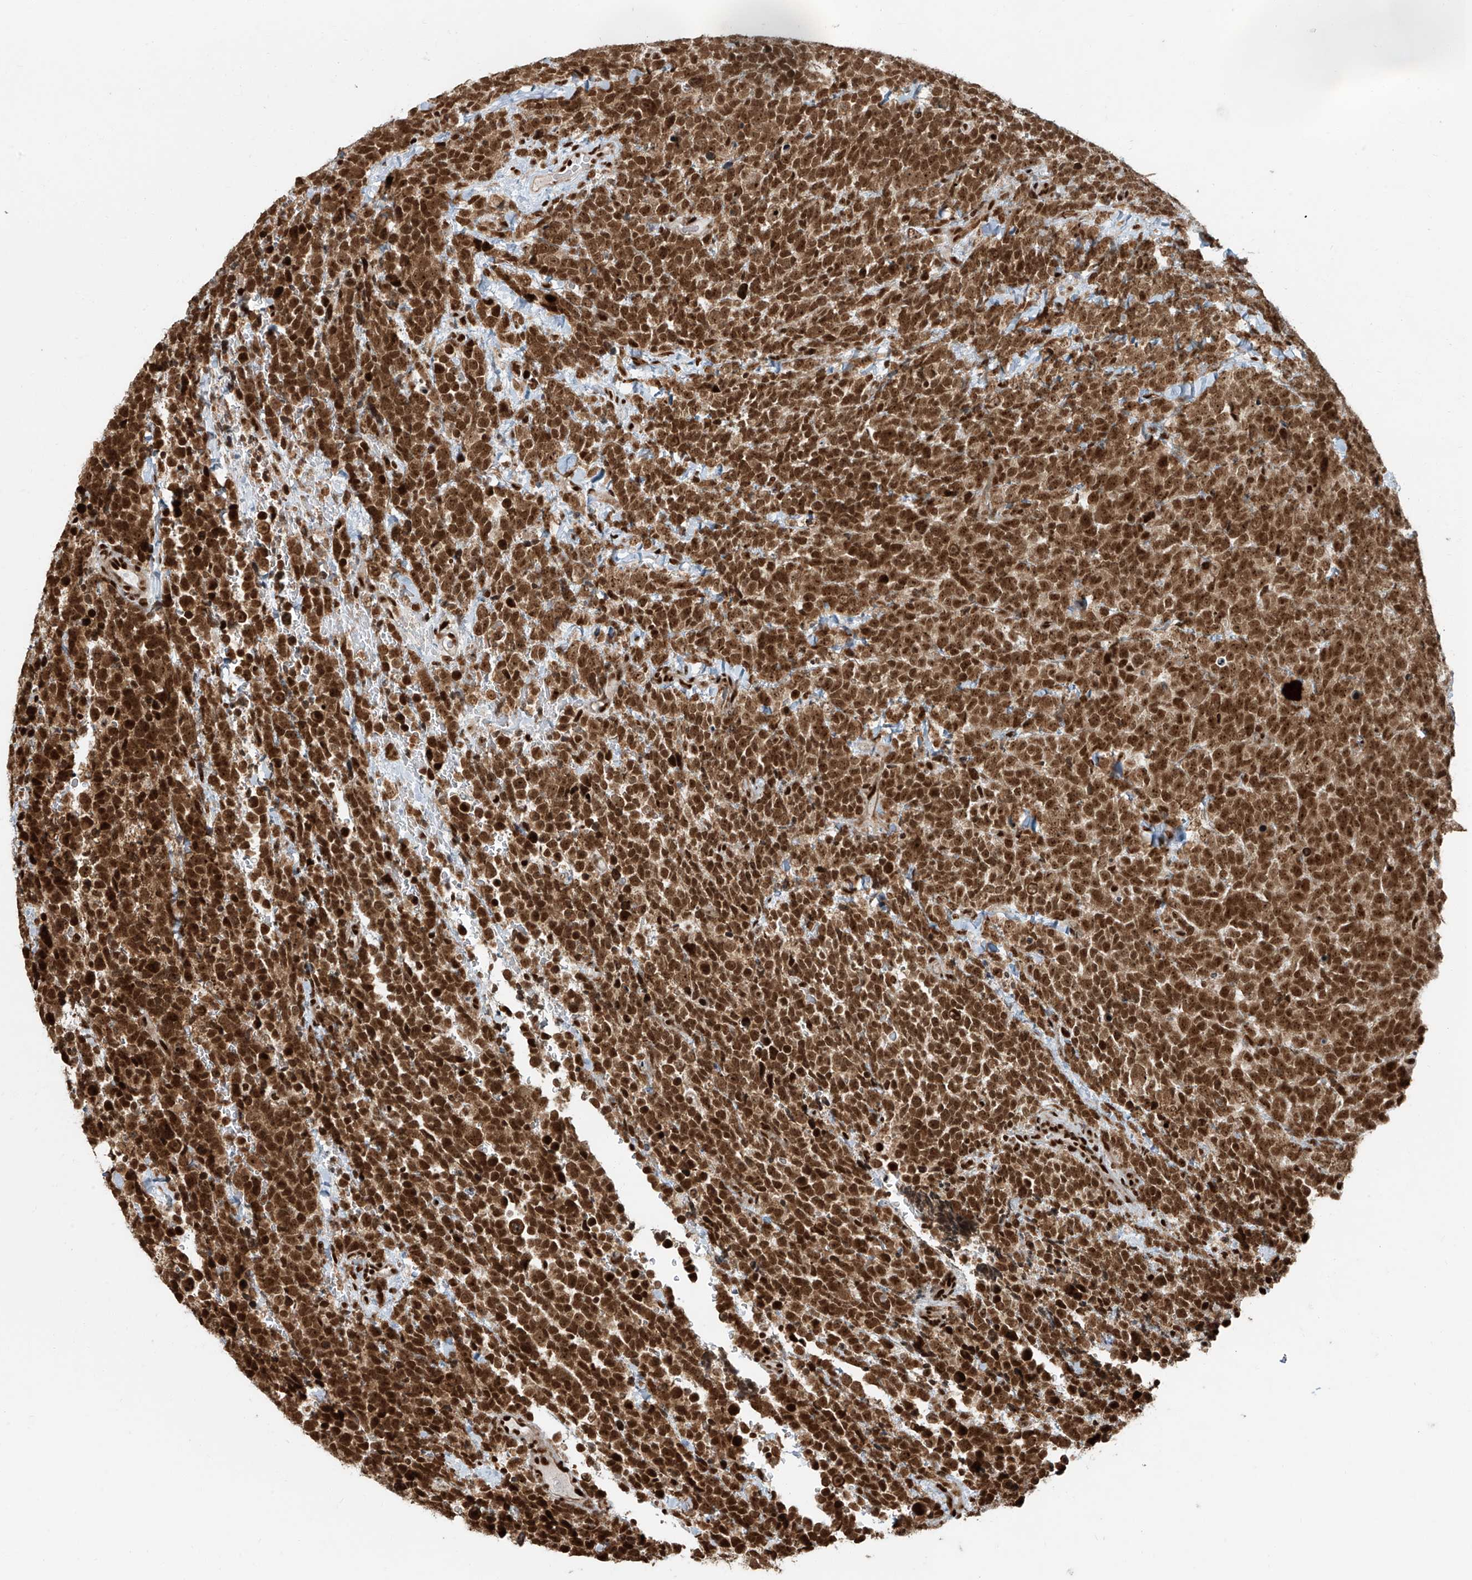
{"staining": {"intensity": "strong", "quantity": ">75%", "location": "nuclear"}, "tissue": "urothelial cancer", "cell_type": "Tumor cells", "image_type": "cancer", "snomed": [{"axis": "morphology", "description": "Urothelial carcinoma, High grade"}, {"axis": "topography", "description": "Urinary bladder"}], "caption": "A high-resolution micrograph shows IHC staining of urothelial carcinoma (high-grade), which shows strong nuclear staining in about >75% of tumor cells. (DAB = brown stain, brightfield microscopy at high magnification).", "gene": "FAM193B", "patient": {"sex": "female", "age": 82}}